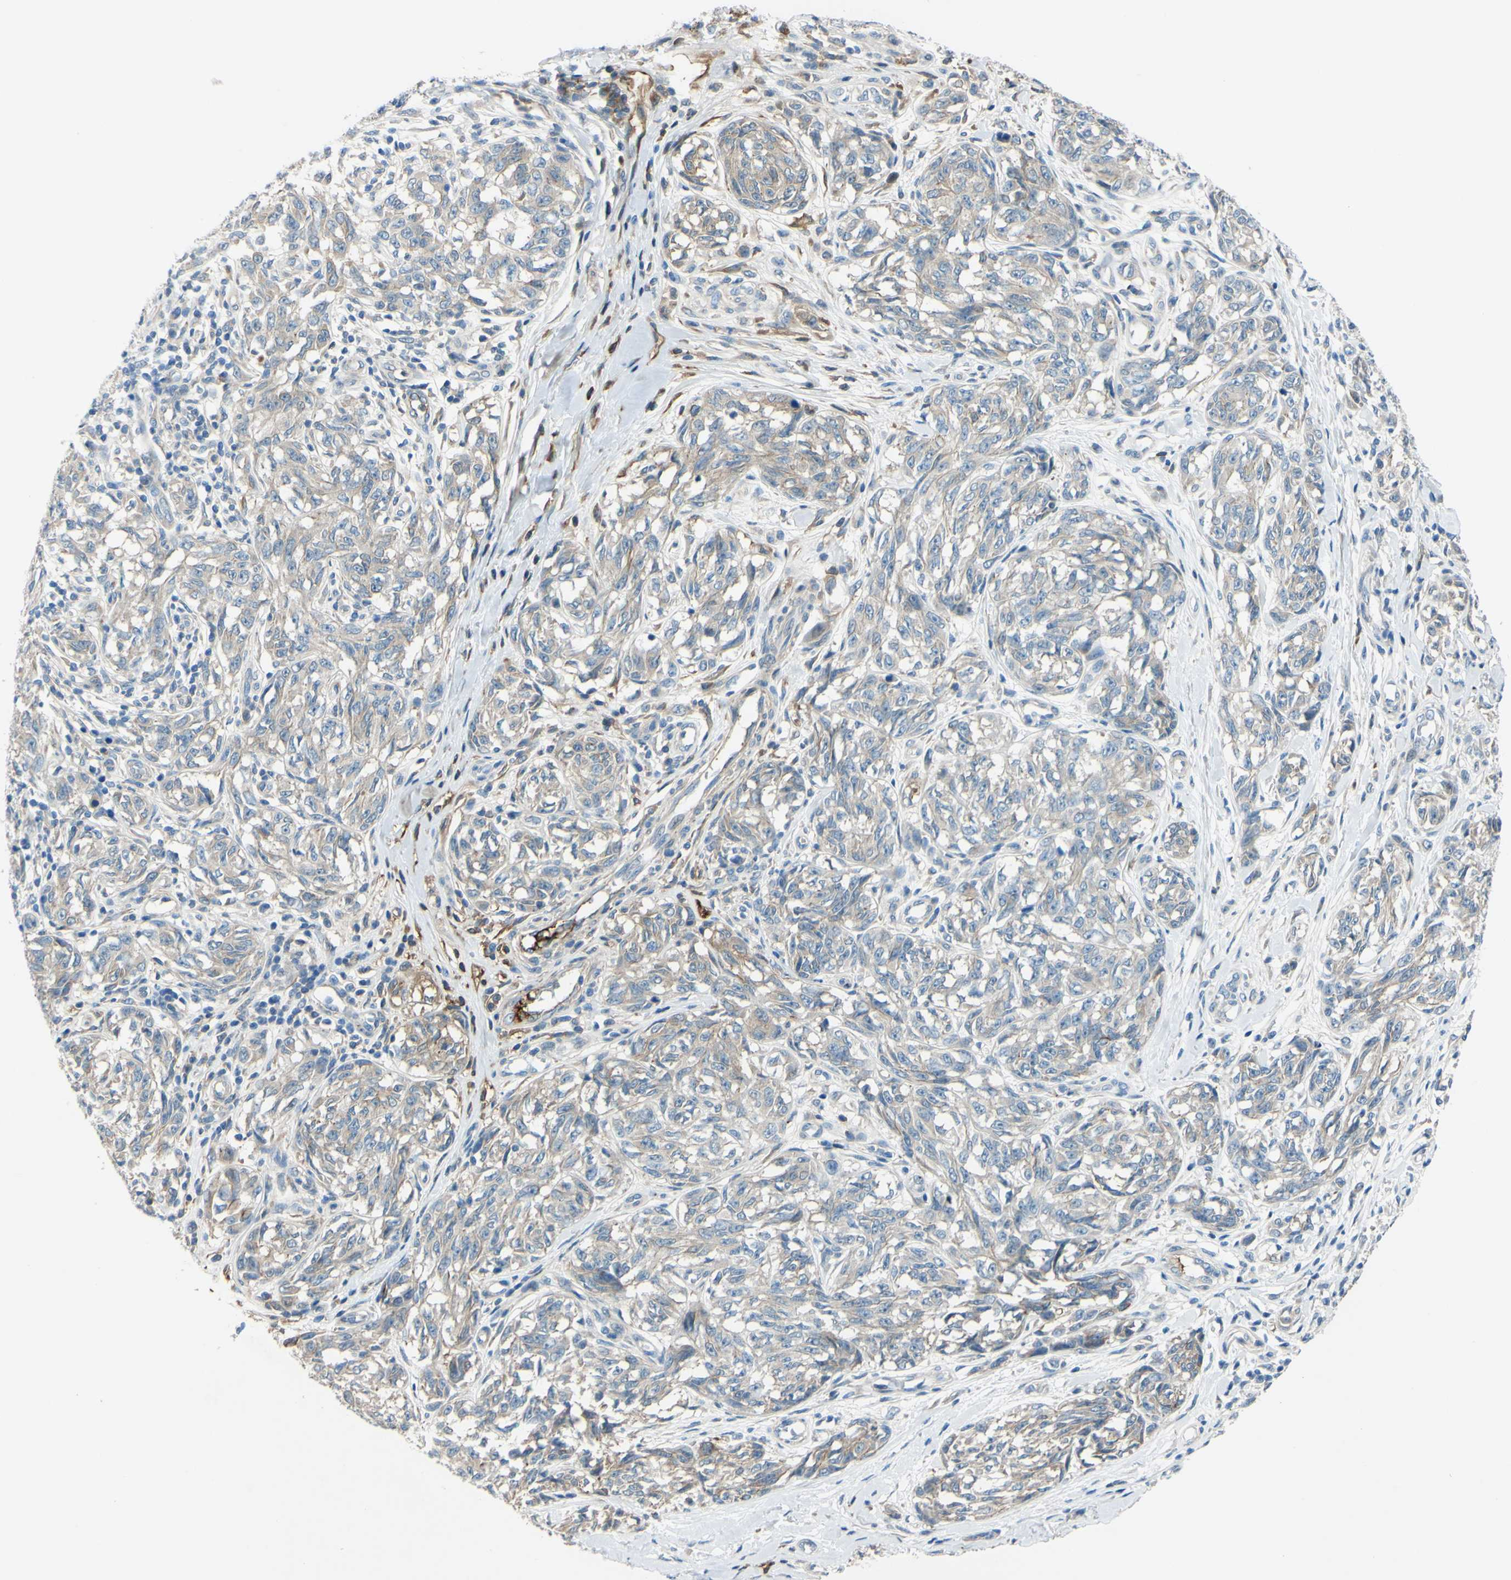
{"staining": {"intensity": "weak", "quantity": "25%-75%", "location": "cytoplasmic/membranous"}, "tissue": "melanoma", "cell_type": "Tumor cells", "image_type": "cancer", "snomed": [{"axis": "morphology", "description": "Malignant melanoma, NOS"}, {"axis": "topography", "description": "Skin"}], "caption": "An immunohistochemistry micrograph of neoplastic tissue is shown. Protein staining in brown shows weak cytoplasmic/membranous positivity in malignant melanoma within tumor cells.", "gene": "ARHGAP1", "patient": {"sex": "female", "age": 64}}